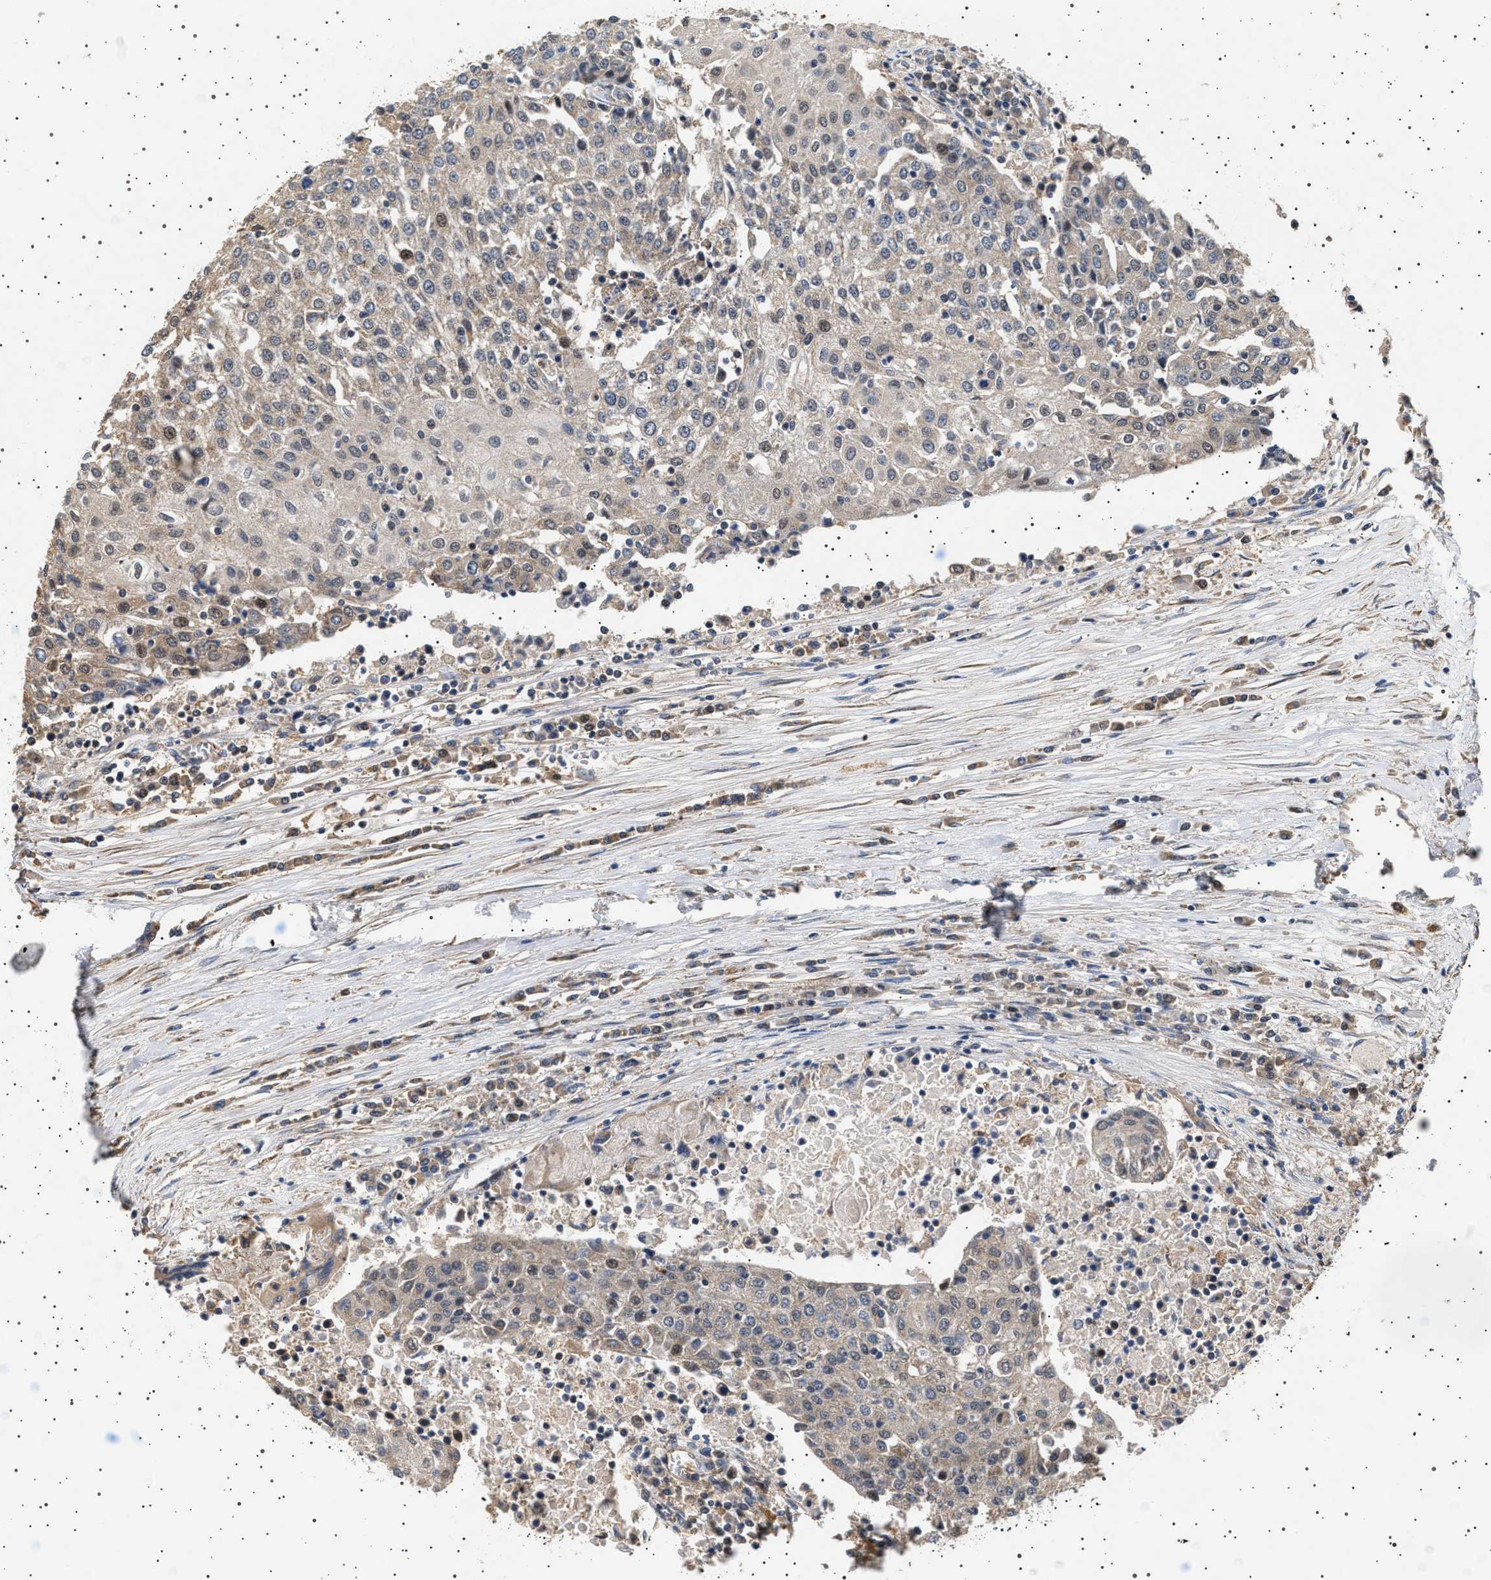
{"staining": {"intensity": "weak", "quantity": "<25%", "location": "cytoplasmic/membranous"}, "tissue": "urothelial cancer", "cell_type": "Tumor cells", "image_type": "cancer", "snomed": [{"axis": "morphology", "description": "Urothelial carcinoma, High grade"}, {"axis": "topography", "description": "Urinary bladder"}], "caption": "IHC of human urothelial cancer displays no expression in tumor cells.", "gene": "TRUB2", "patient": {"sex": "female", "age": 85}}